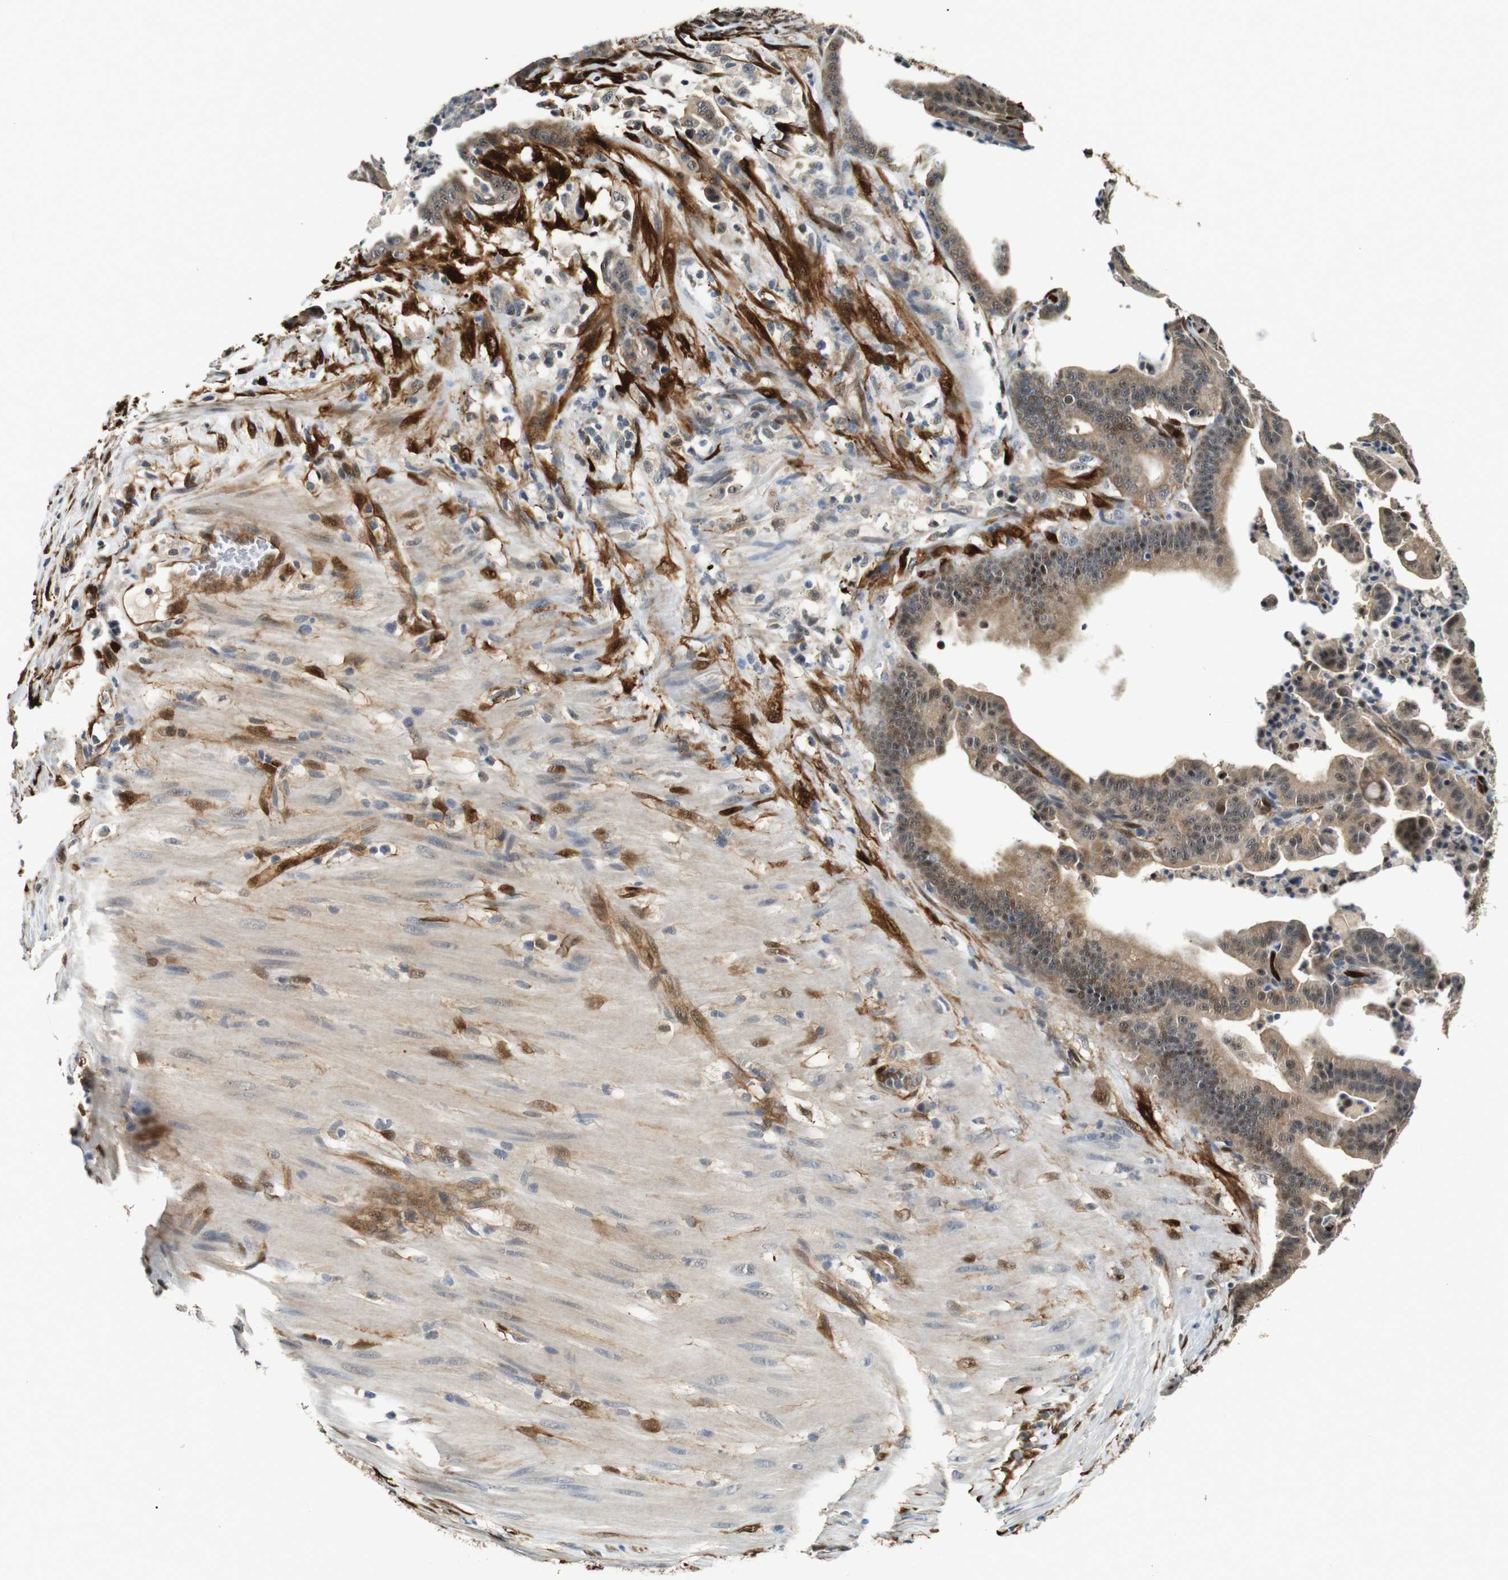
{"staining": {"intensity": "moderate", "quantity": ">75%", "location": "cytoplasmic/membranous,nuclear"}, "tissue": "pancreatic cancer", "cell_type": "Tumor cells", "image_type": "cancer", "snomed": [{"axis": "morphology", "description": "Adenocarcinoma, NOS"}, {"axis": "topography", "description": "Pancreas"}], "caption": "An image of human adenocarcinoma (pancreatic) stained for a protein displays moderate cytoplasmic/membranous and nuclear brown staining in tumor cells.", "gene": "LXN", "patient": {"sex": "male", "age": 63}}